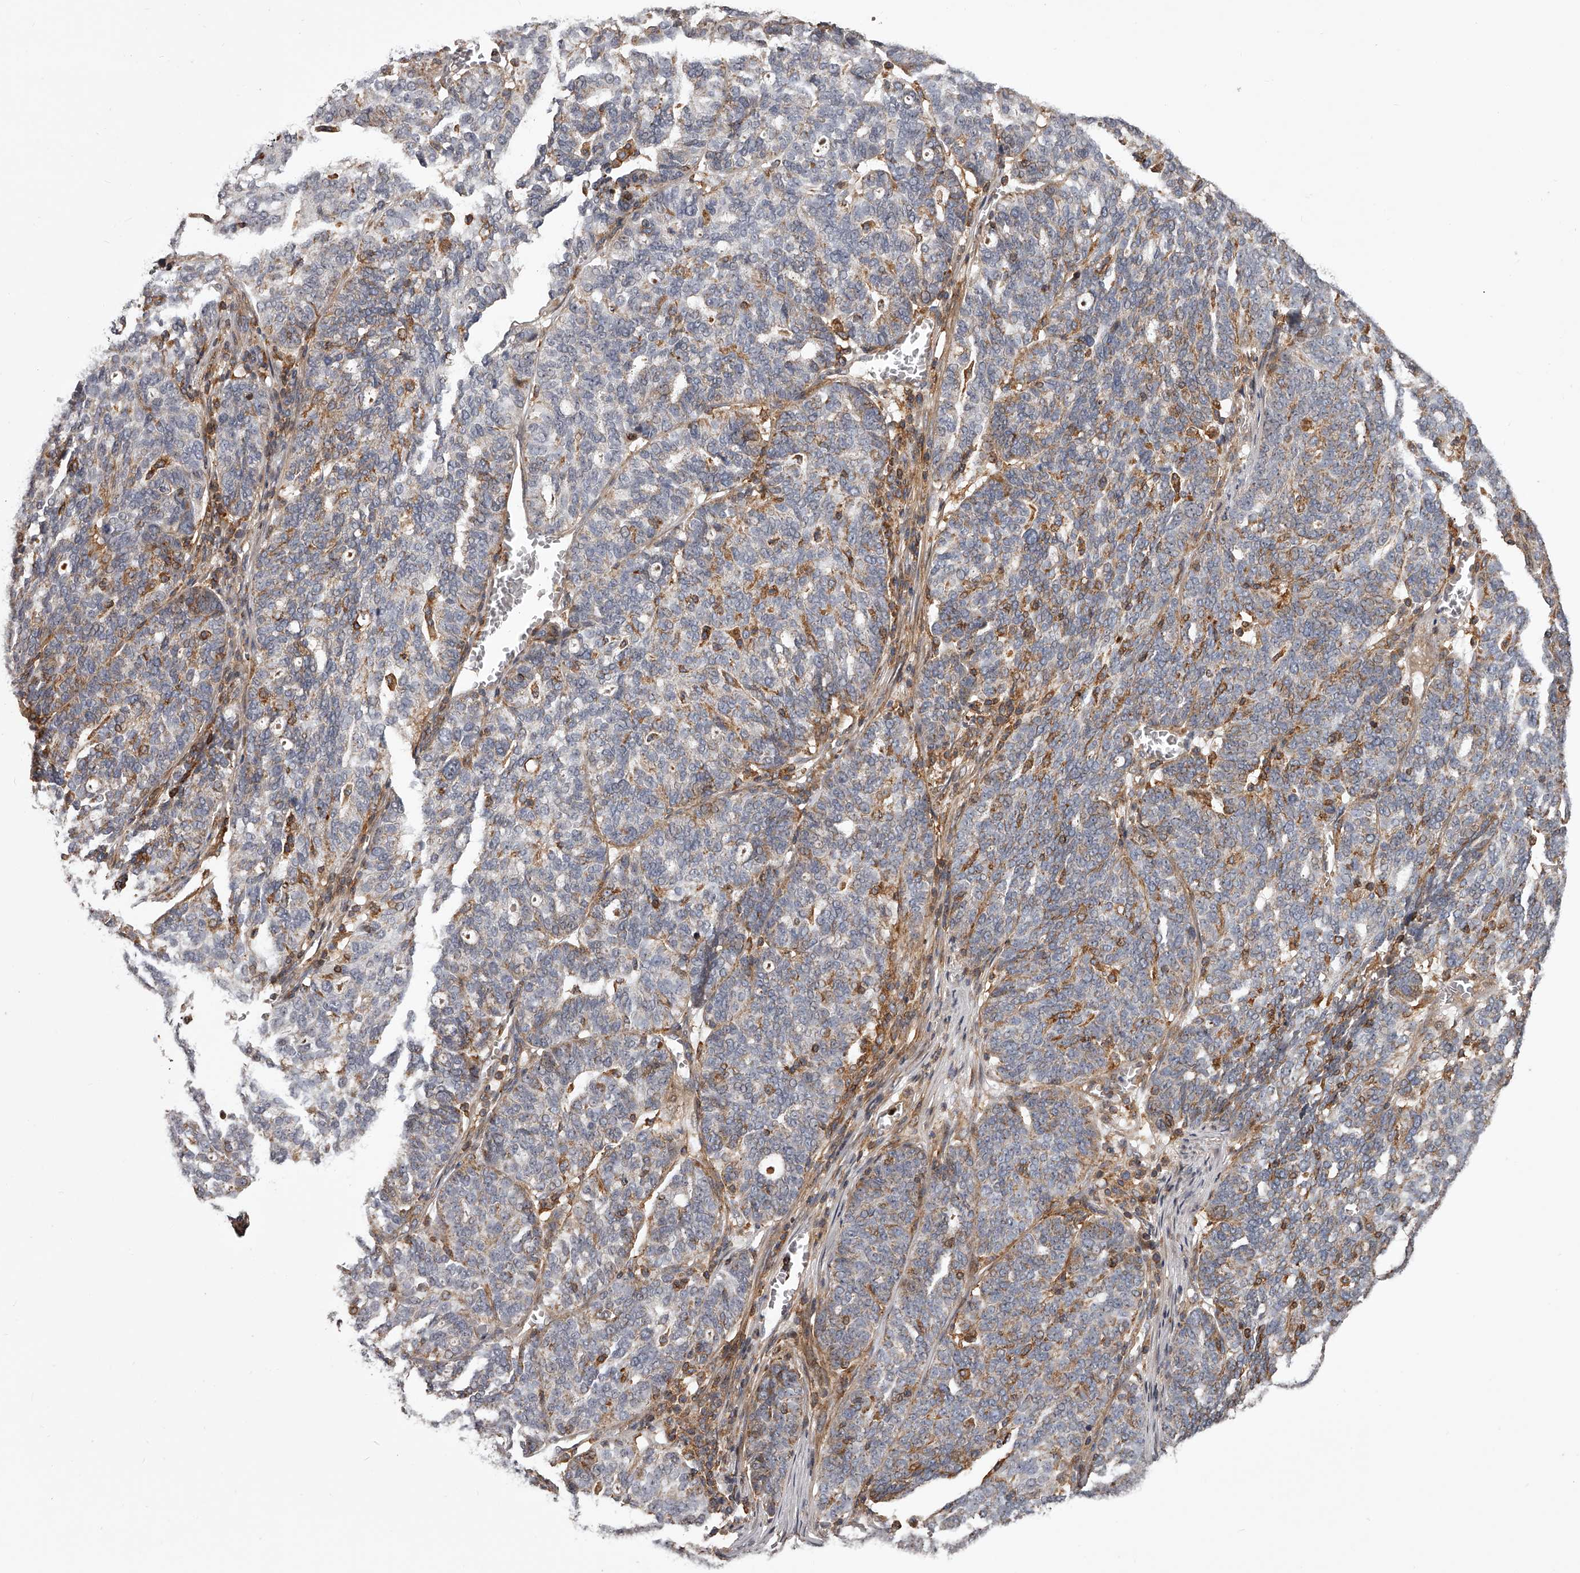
{"staining": {"intensity": "moderate", "quantity": "<25%", "location": "cytoplasmic/membranous"}, "tissue": "ovarian cancer", "cell_type": "Tumor cells", "image_type": "cancer", "snomed": [{"axis": "morphology", "description": "Cystadenocarcinoma, serous, NOS"}, {"axis": "topography", "description": "Ovary"}], "caption": "This histopathology image shows ovarian serous cystadenocarcinoma stained with immunohistochemistry to label a protein in brown. The cytoplasmic/membranous of tumor cells show moderate positivity for the protein. Nuclei are counter-stained blue.", "gene": "RRP36", "patient": {"sex": "female", "age": 59}}